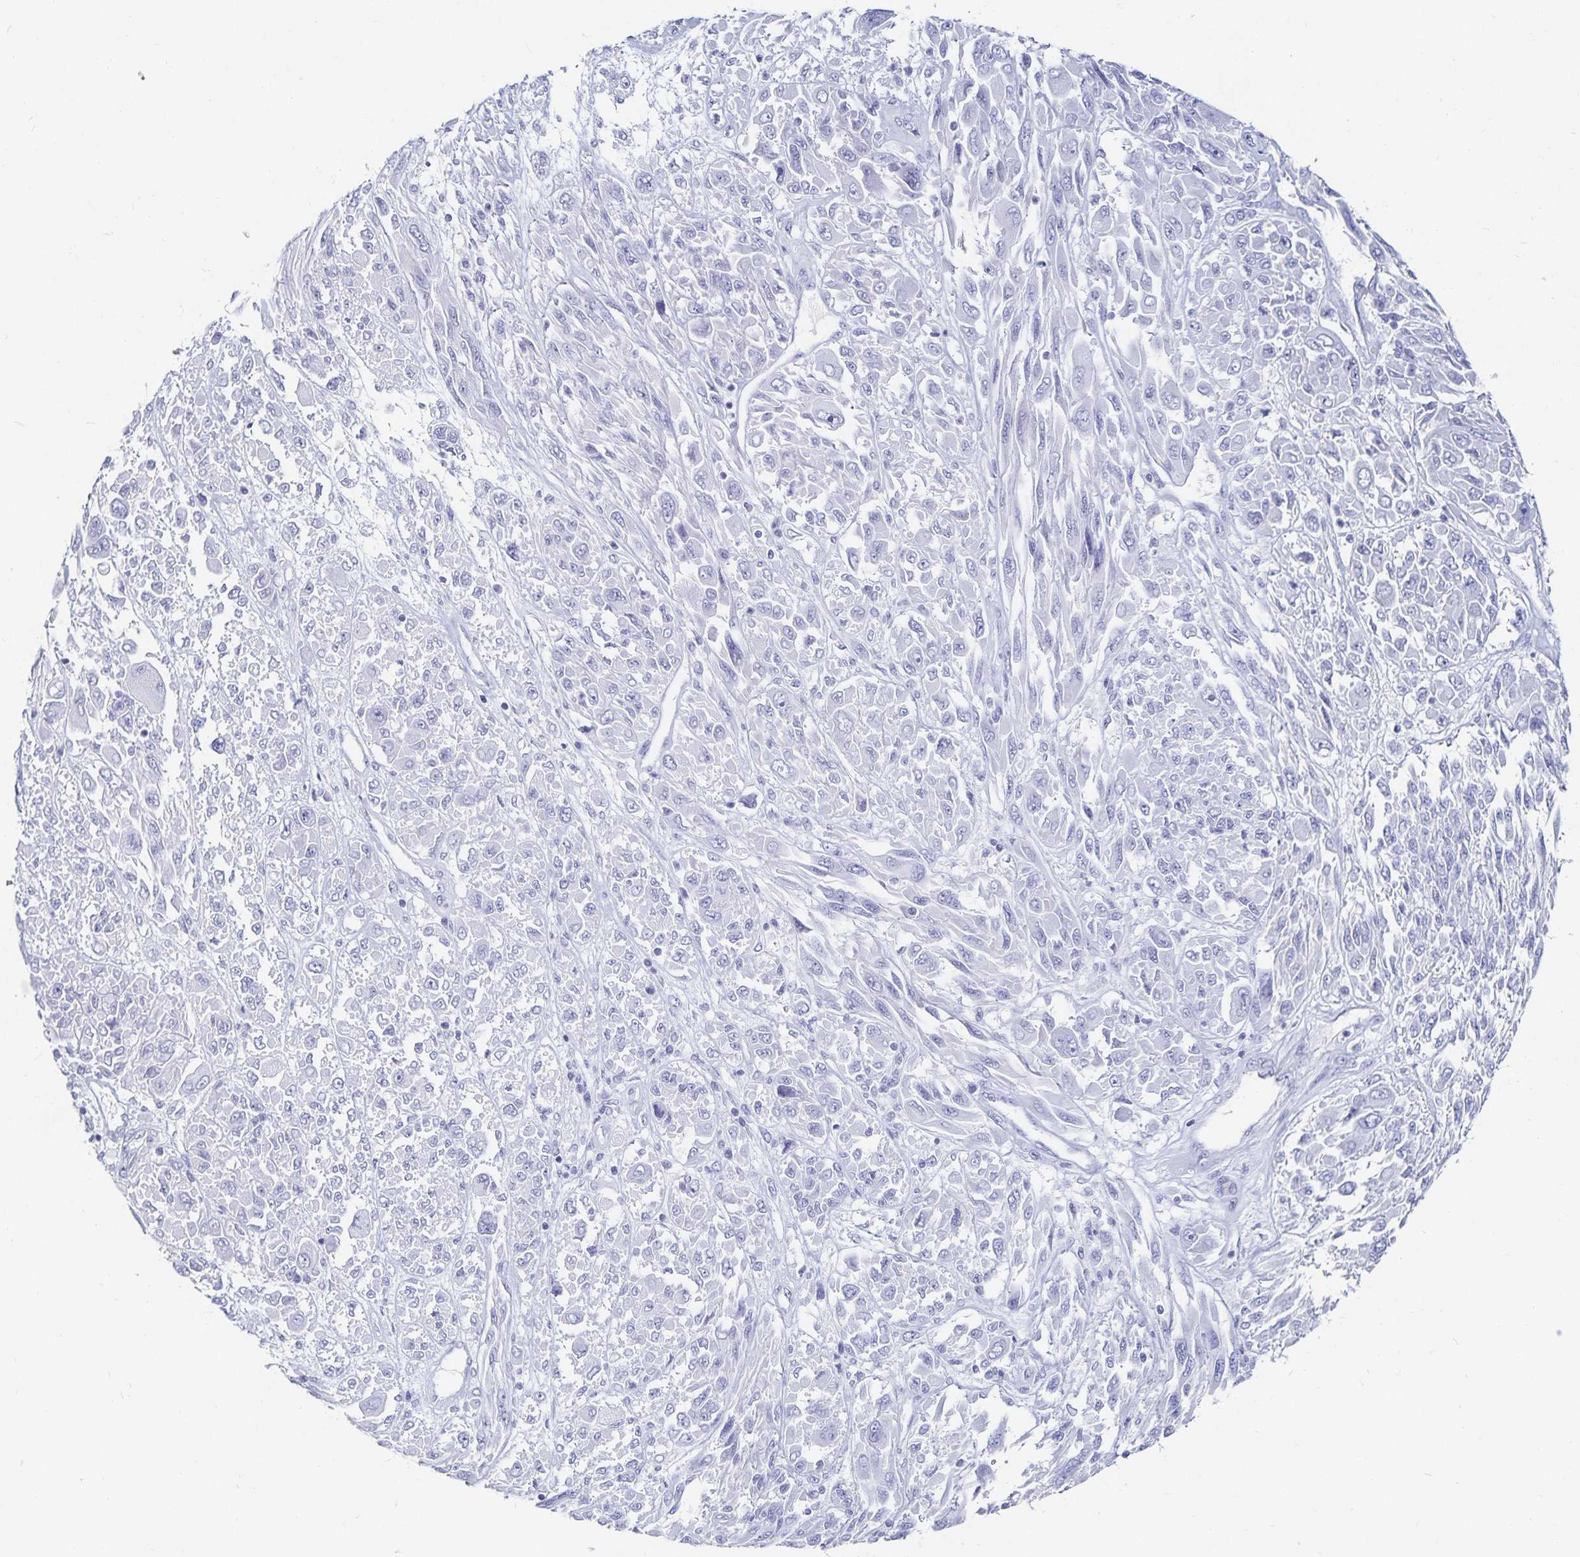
{"staining": {"intensity": "negative", "quantity": "none", "location": "none"}, "tissue": "melanoma", "cell_type": "Tumor cells", "image_type": "cancer", "snomed": [{"axis": "morphology", "description": "Malignant melanoma, NOS"}, {"axis": "topography", "description": "Skin"}], "caption": "IHC histopathology image of neoplastic tissue: human malignant melanoma stained with DAB displays no significant protein staining in tumor cells.", "gene": "TNIP1", "patient": {"sex": "female", "age": 91}}